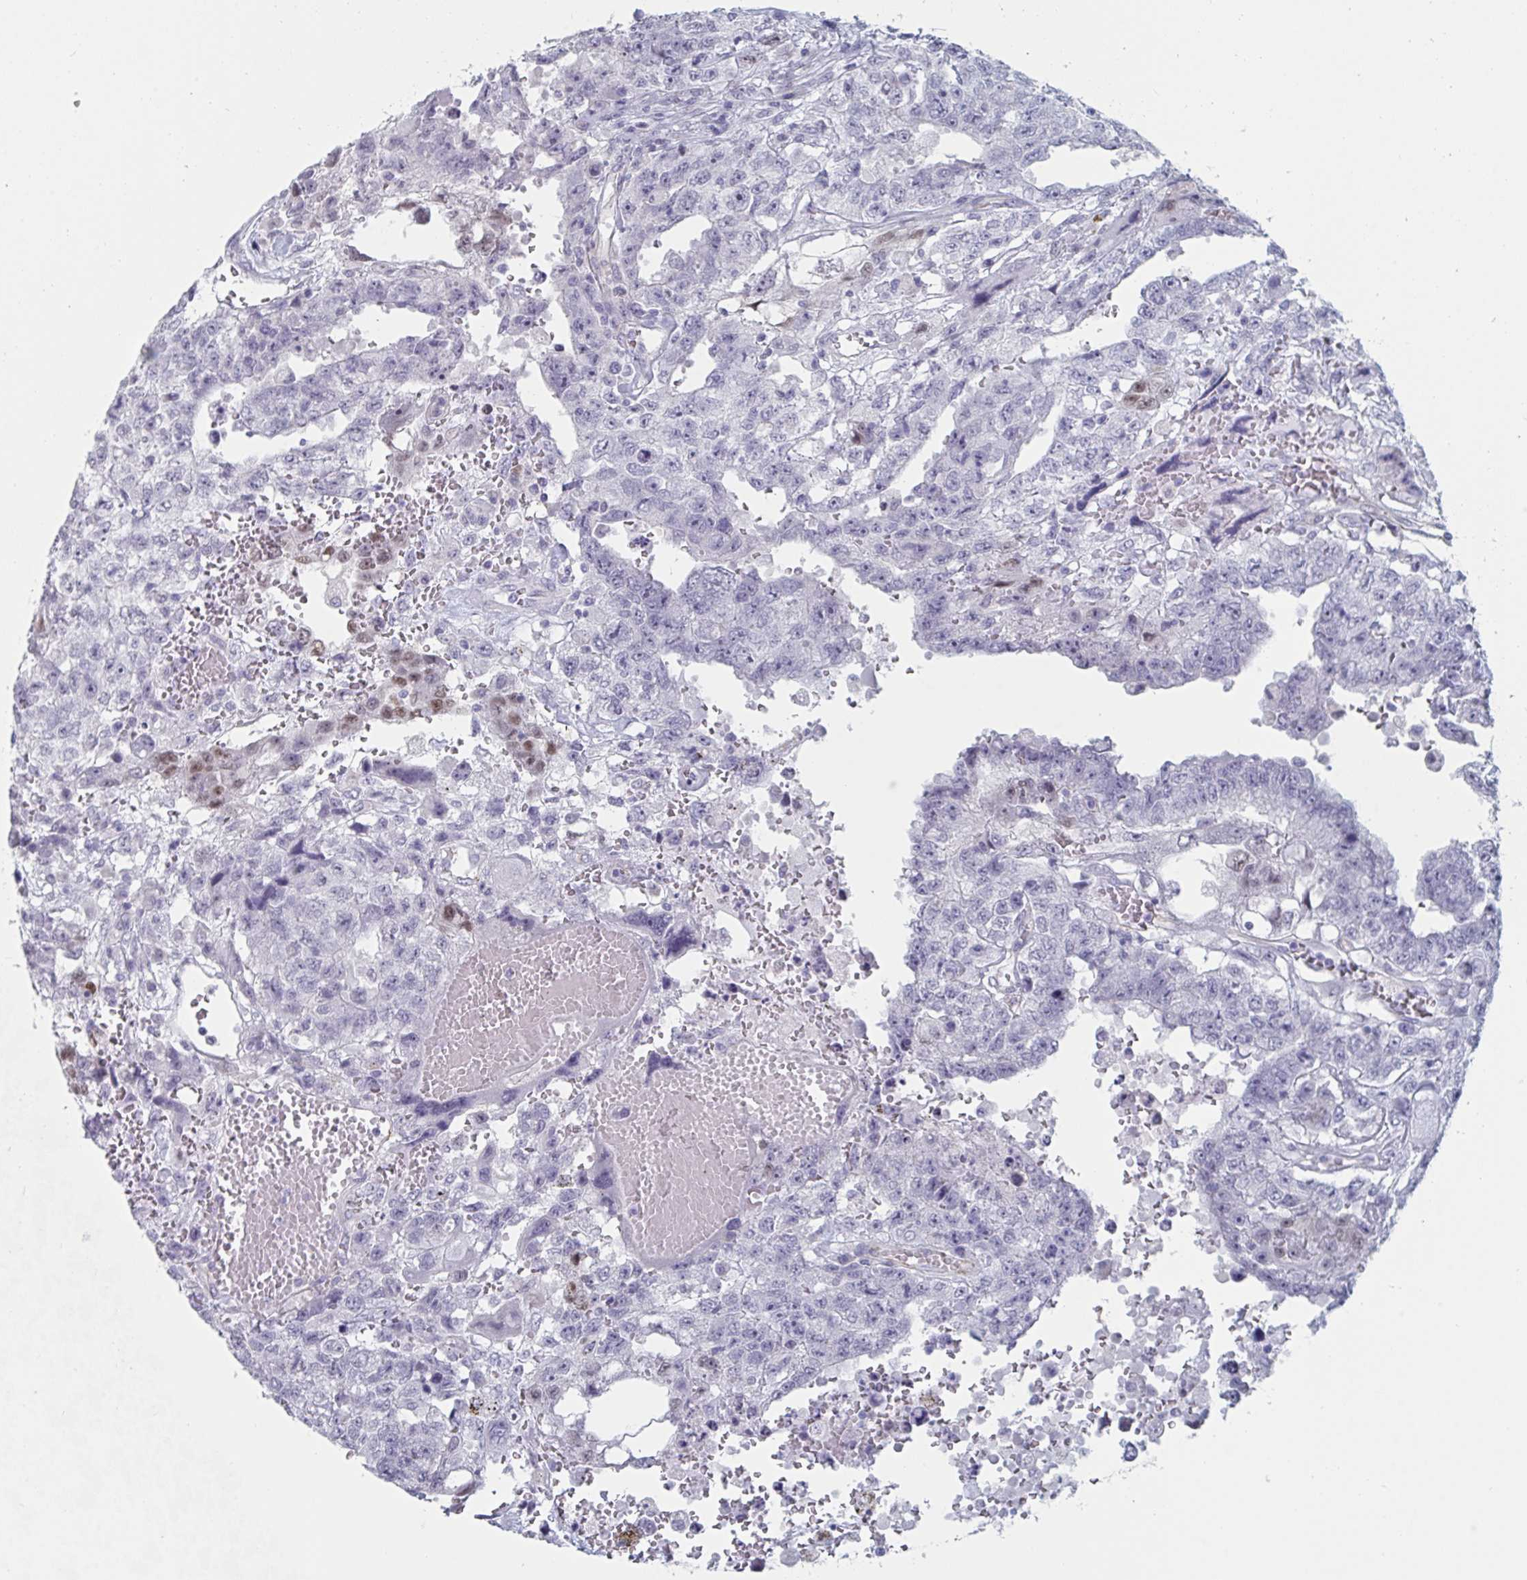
{"staining": {"intensity": "negative", "quantity": "none", "location": "none"}, "tissue": "testis cancer", "cell_type": "Tumor cells", "image_type": "cancer", "snomed": [{"axis": "morphology", "description": "Carcinoma, Embryonal, NOS"}, {"axis": "topography", "description": "Testis"}], "caption": "Testis embryonal carcinoma stained for a protein using immunohistochemistry shows no expression tumor cells.", "gene": "FOXA1", "patient": {"sex": "male", "age": 26}}